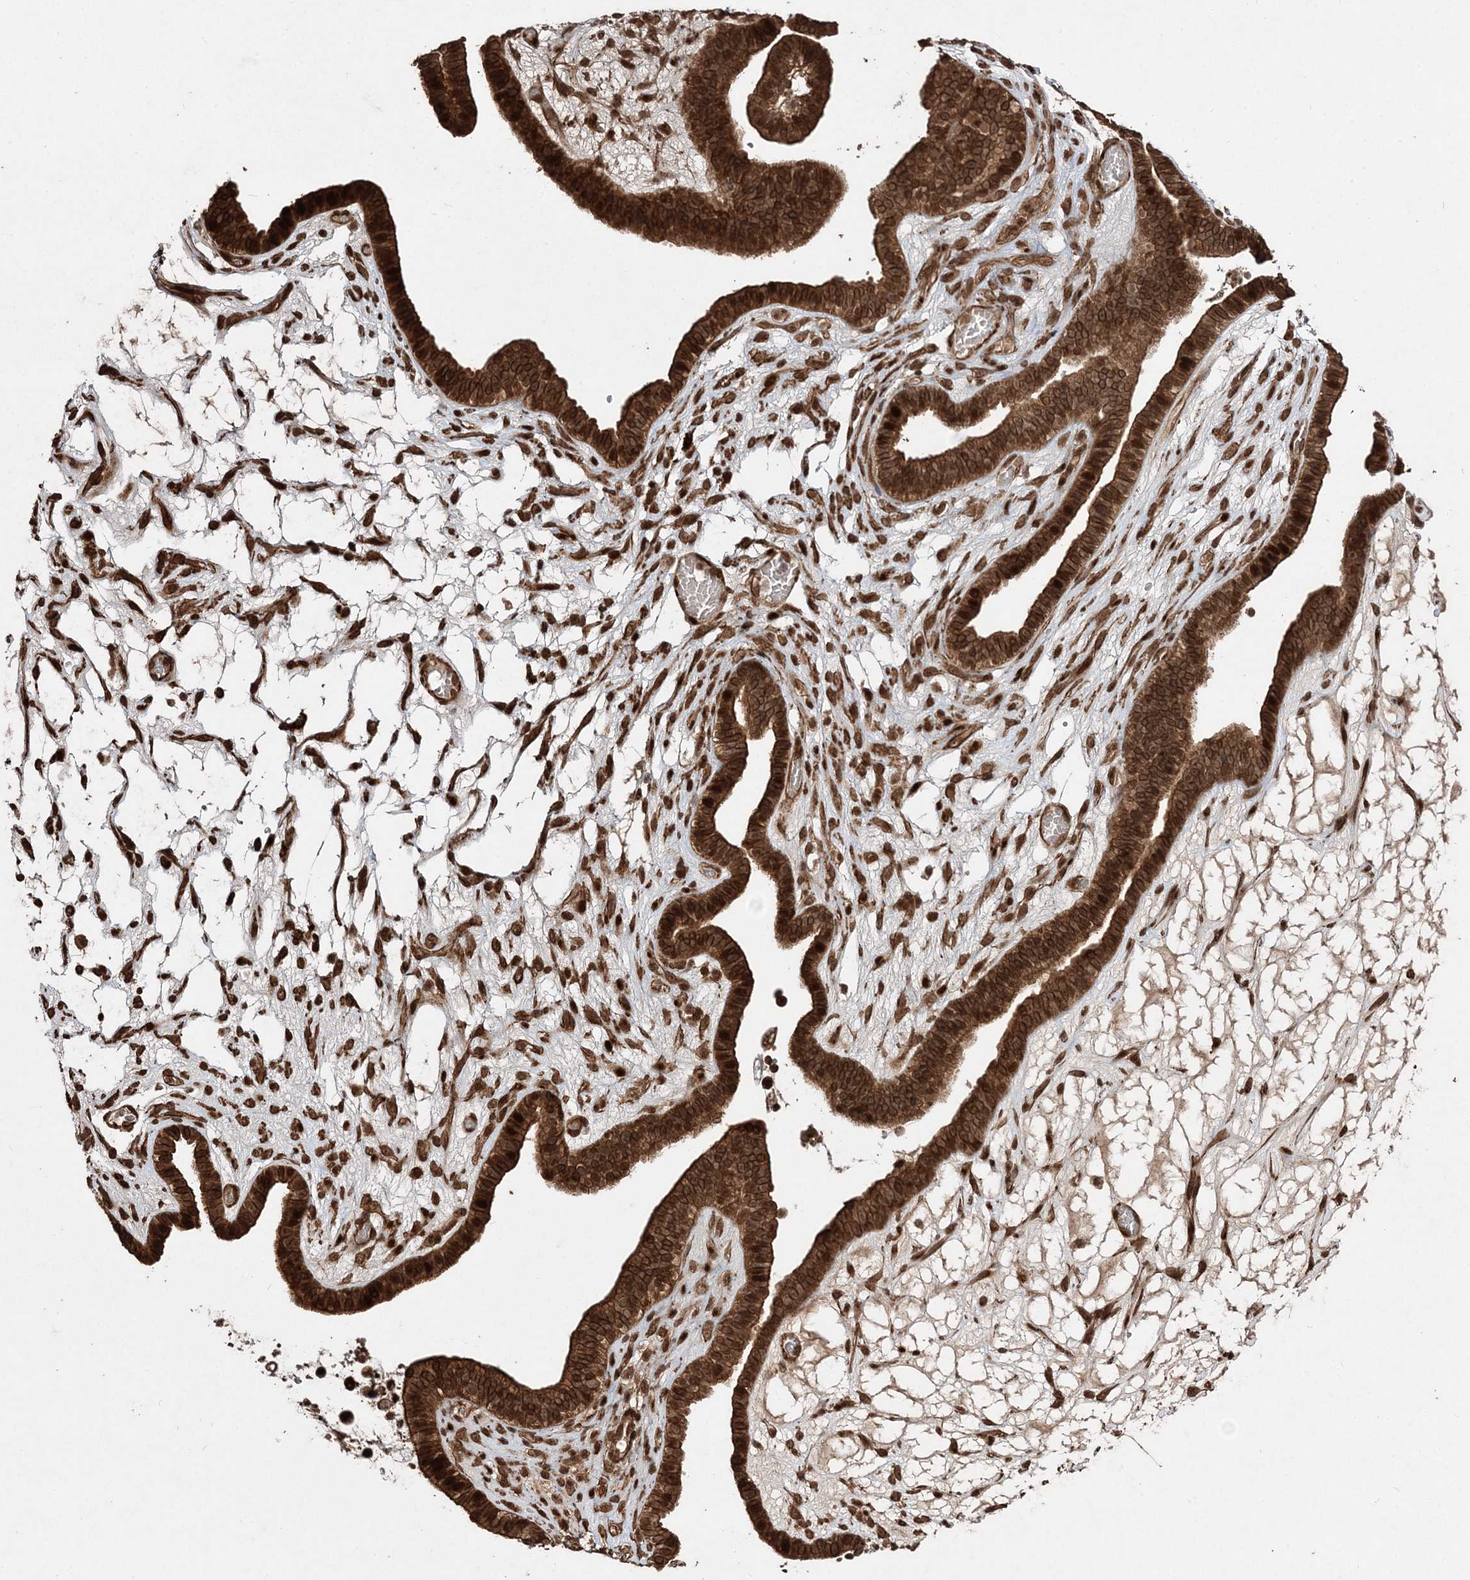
{"staining": {"intensity": "strong", "quantity": ">75%", "location": "cytoplasmic/membranous,nuclear"}, "tissue": "ovarian cancer", "cell_type": "Tumor cells", "image_type": "cancer", "snomed": [{"axis": "morphology", "description": "Cystadenocarcinoma, serous, NOS"}, {"axis": "topography", "description": "Ovary"}], "caption": "Immunohistochemical staining of ovarian serous cystadenocarcinoma exhibits high levels of strong cytoplasmic/membranous and nuclear positivity in approximately >75% of tumor cells.", "gene": "ETAA1", "patient": {"sex": "female", "age": 56}}